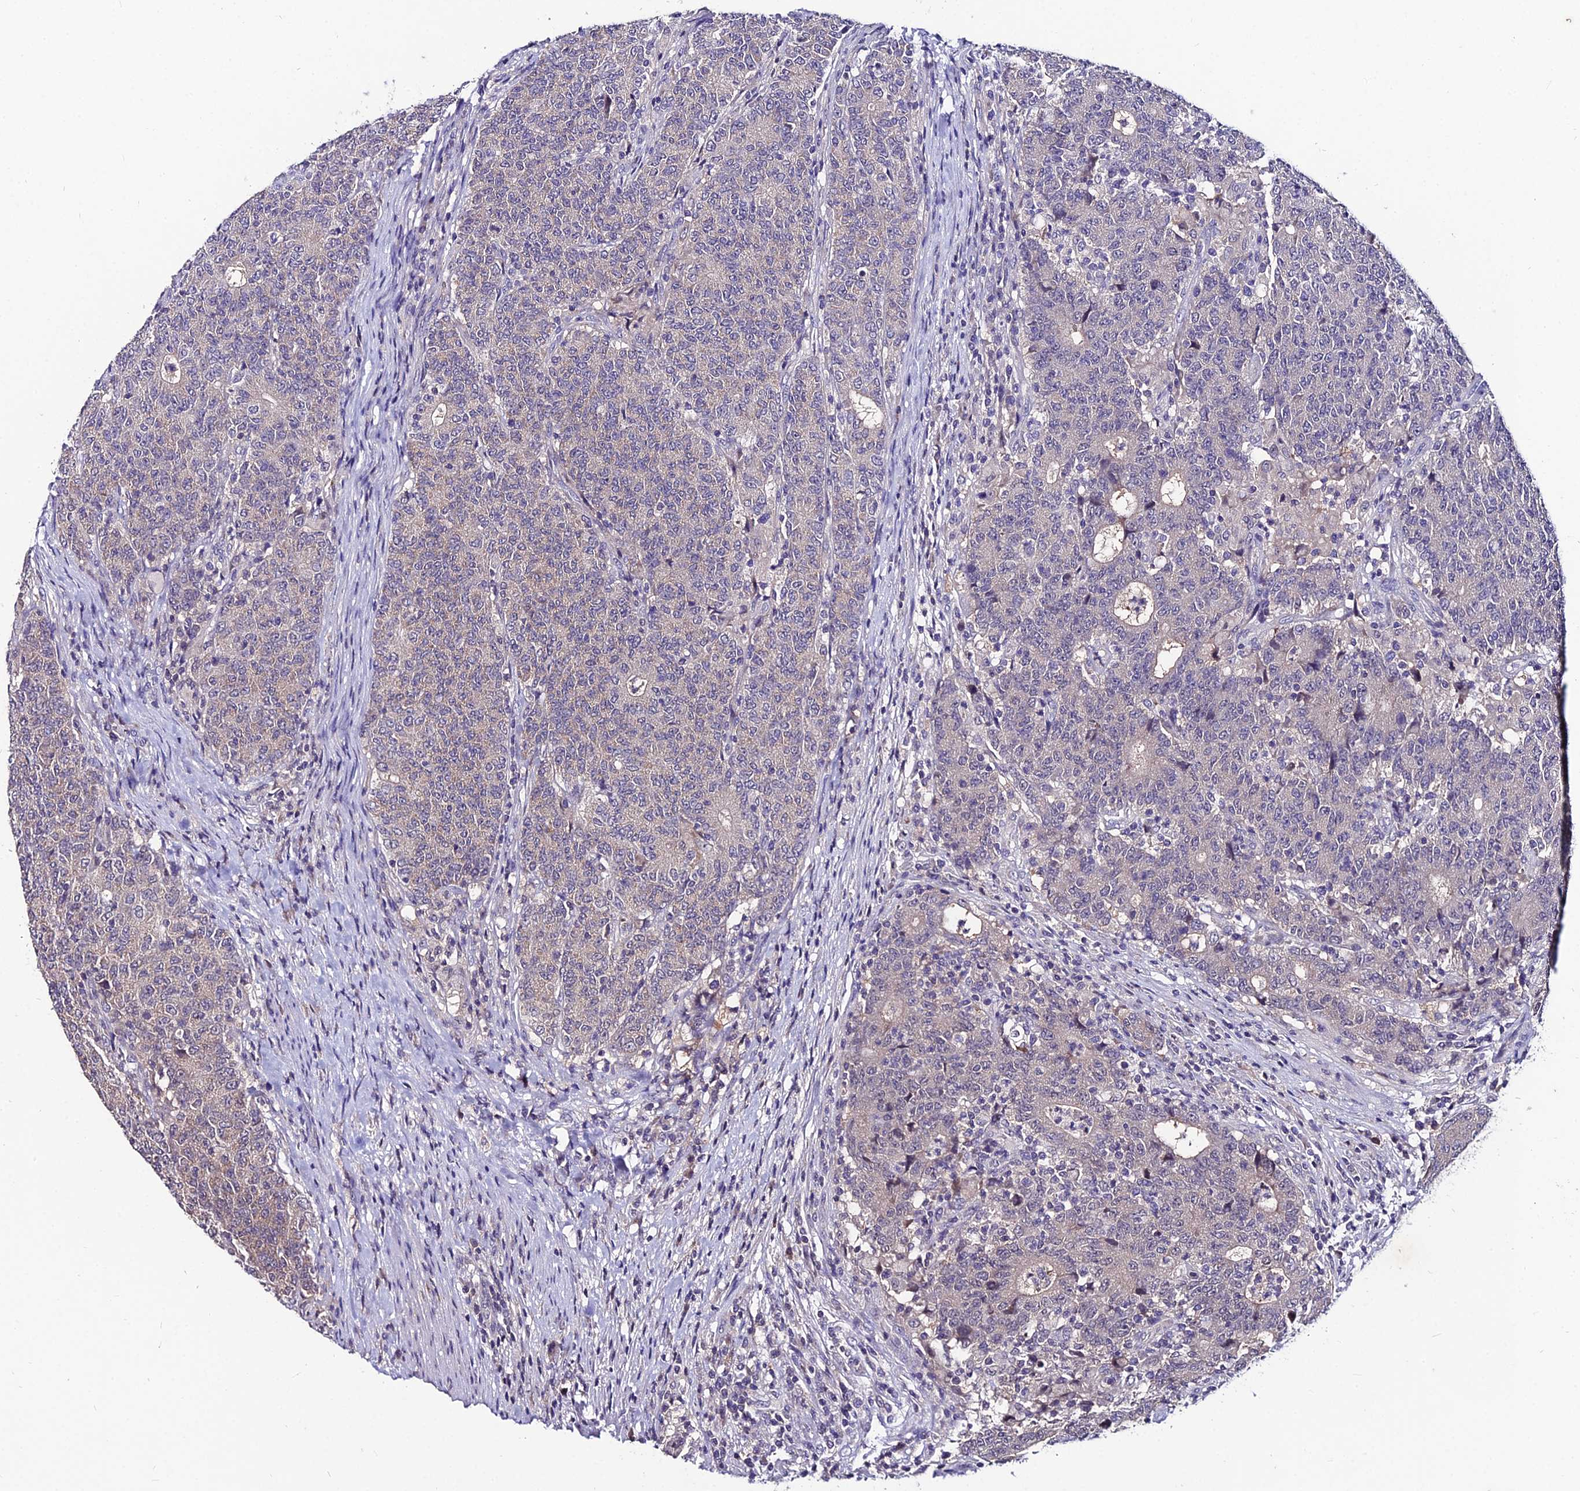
{"staining": {"intensity": "weak", "quantity": "<25%", "location": "cytoplasmic/membranous"}, "tissue": "colorectal cancer", "cell_type": "Tumor cells", "image_type": "cancer", "snomed": [{"axis": "morphology", "description": "Adenocarcinoma, NOS"}, {"axis": "topography", "description": "Colon"}], "caption": "Immunohistochemical staining of human colorectal adenocarcinoma reveals no significant staining in tumor cells.", "gene": "LGALS7", "patient": {"sex": "female", "age": 75}}